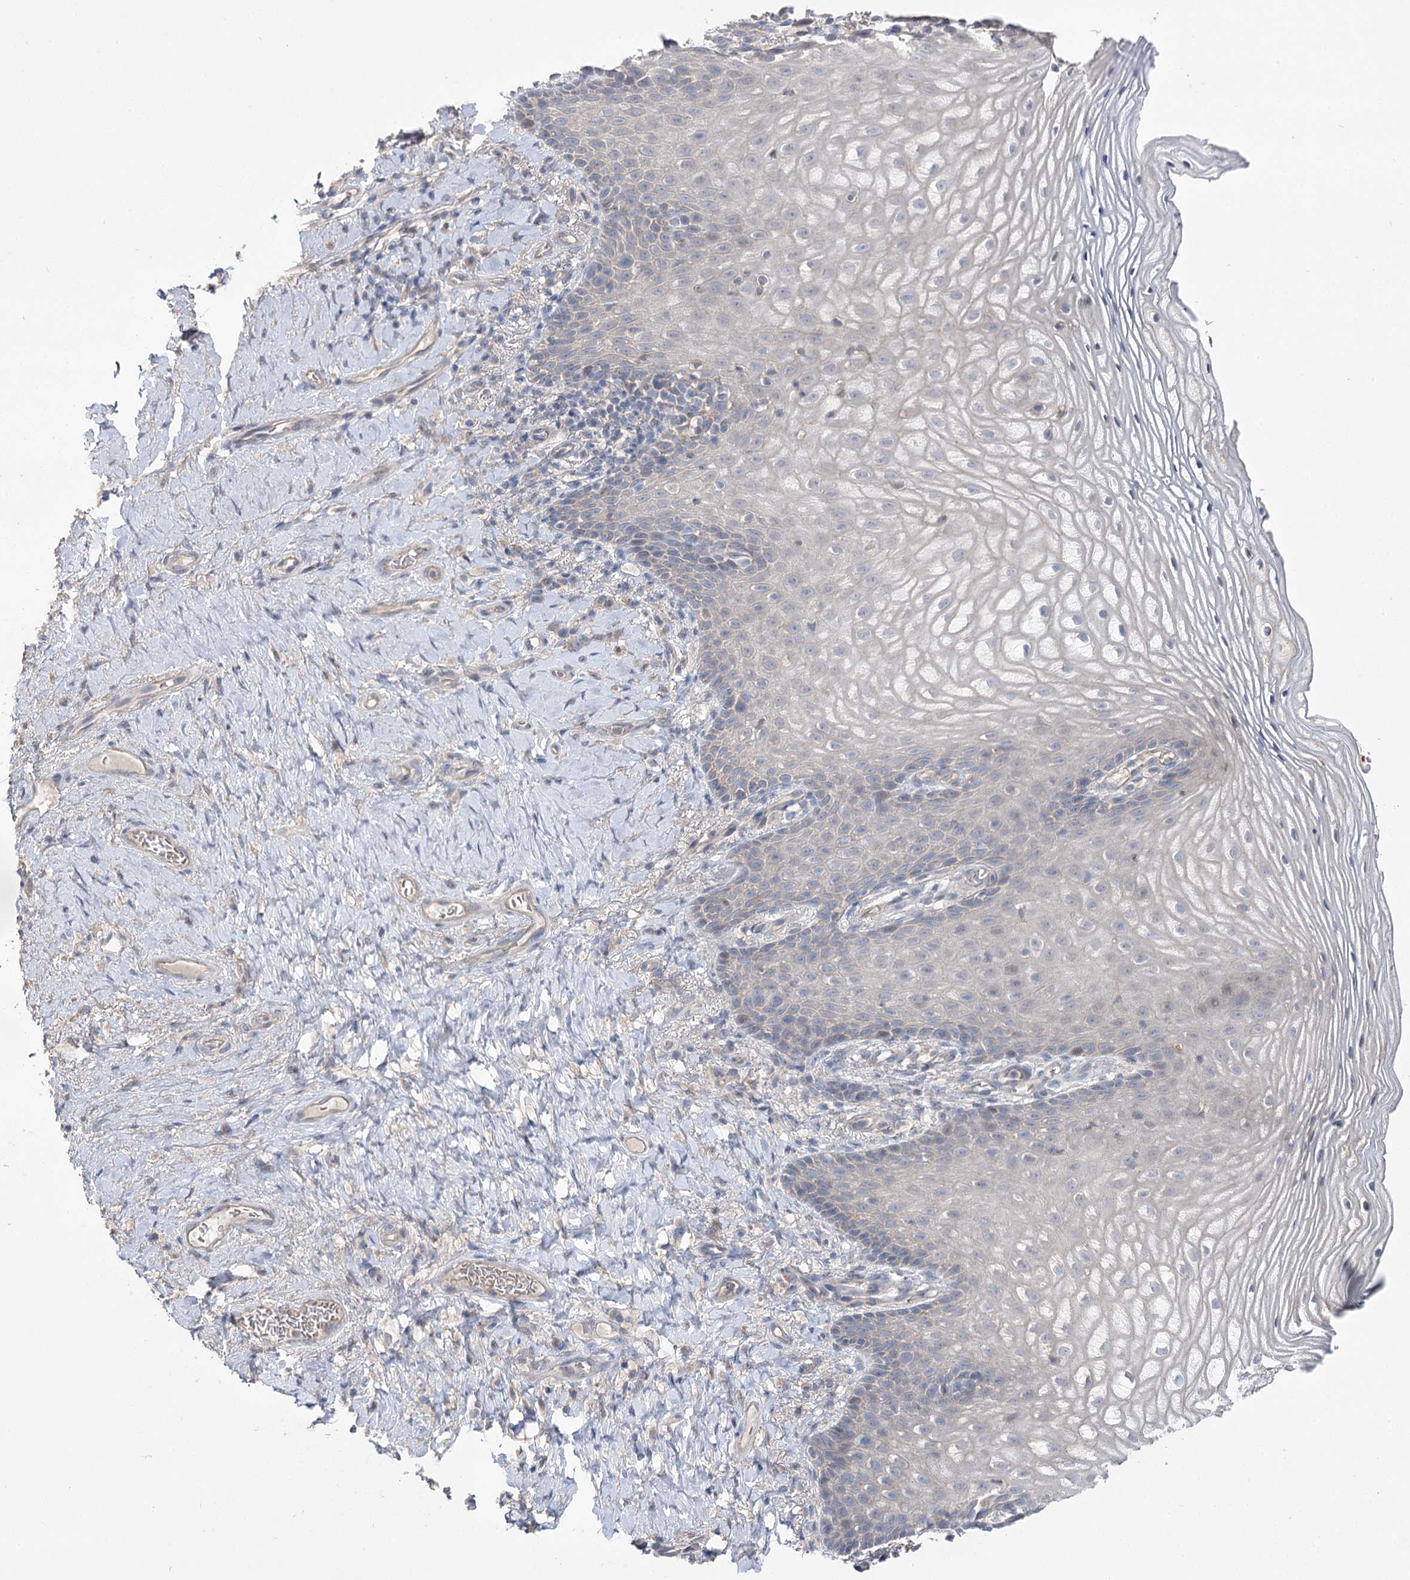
{"staining": {"intensity": "negative", "quantity": "none", "location": "none"}, "tissue": "vagina", "cell_type": "Squamous epithelial cells", "image_type": "normal", "snomed": [{"axis": "morphology", "description": "Normal tissue, NOS"}, {"axis": "topography", "description": "Vagina"}], "caption": "Photomicrograph shows no protein expression in squamous epithelial cells of unremarkable vagina. The staining was performed using DAB to visualize the protein expression in brown, while the nuclei were stained in blue with hematoxylin (Magnification: 20x).", "gene": "AURKC", "patient": {"sex": "female", "age": 60}}